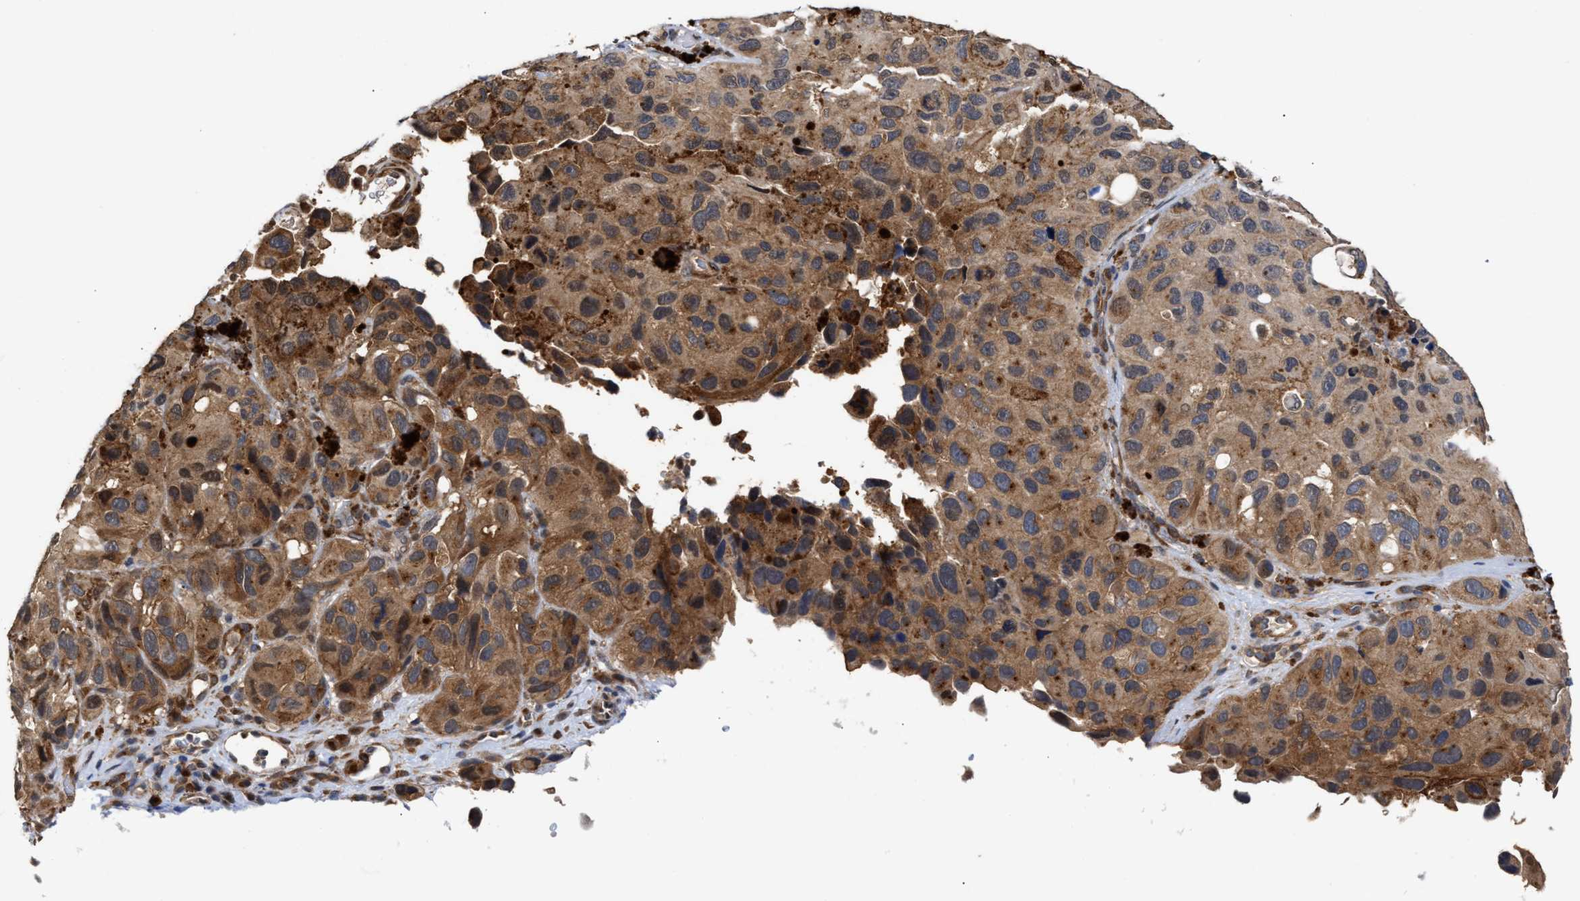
{"staining": {"intensity": "moderate", "quantity": "25%-75%", "location": "cytoplasmic/membranous"}, "tissue": "melanoma", "cell_type": "Tumor cells", "image_type": "cancer", "snomed": [{"axis": "morphology", "description": "Malignant melanoma, NOS"}, {"axis": "topography", "description": "Skin"}], "caption": "A brown stain labels moderate cytoplasmic/membranous expression of a protein in malignant melanoma tumor cells.", "gene": "CLIP2", "patient": {"sex": "female", "age": 73}}